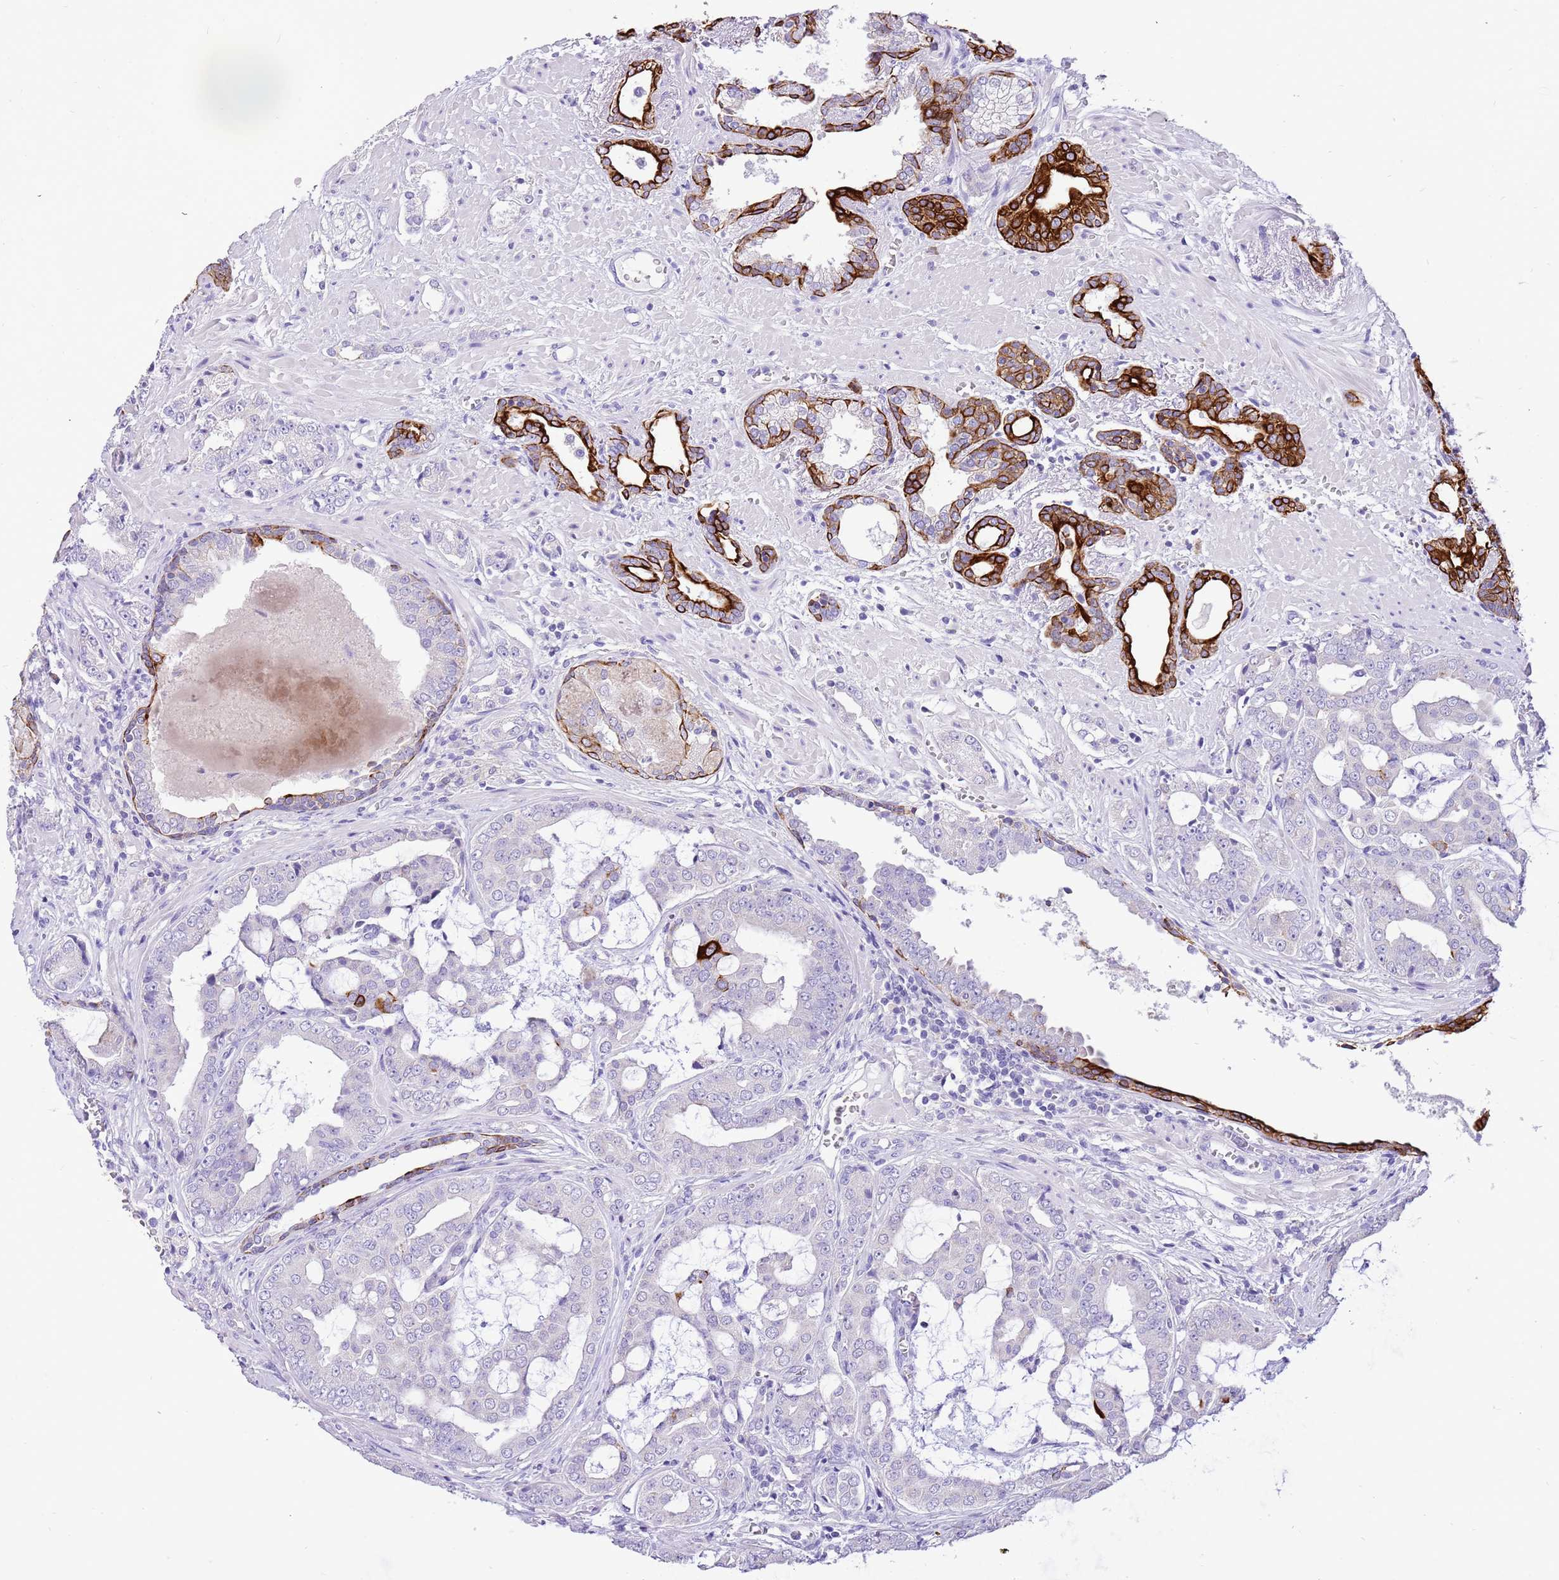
{"staining": {"intensity": "negative", "quantity": "none", "location": "none"}, "tissue": "prostate cancer", "cell_type": "Tumor cells", "image_type": "cancer", "snomed": [{"axis": "morphology", "description": "Adenocarcinoma, High grade"}, {"axis": "topography", "description": "Prostate"}], "caption": "Prostate cancer (adenocarcinoma (high-grade)) was stained to show a protein in brown. There is no significant staining in tumor cells.", "gene": "R3HDM4", "patient": {"sex": "male", "age": 71}}